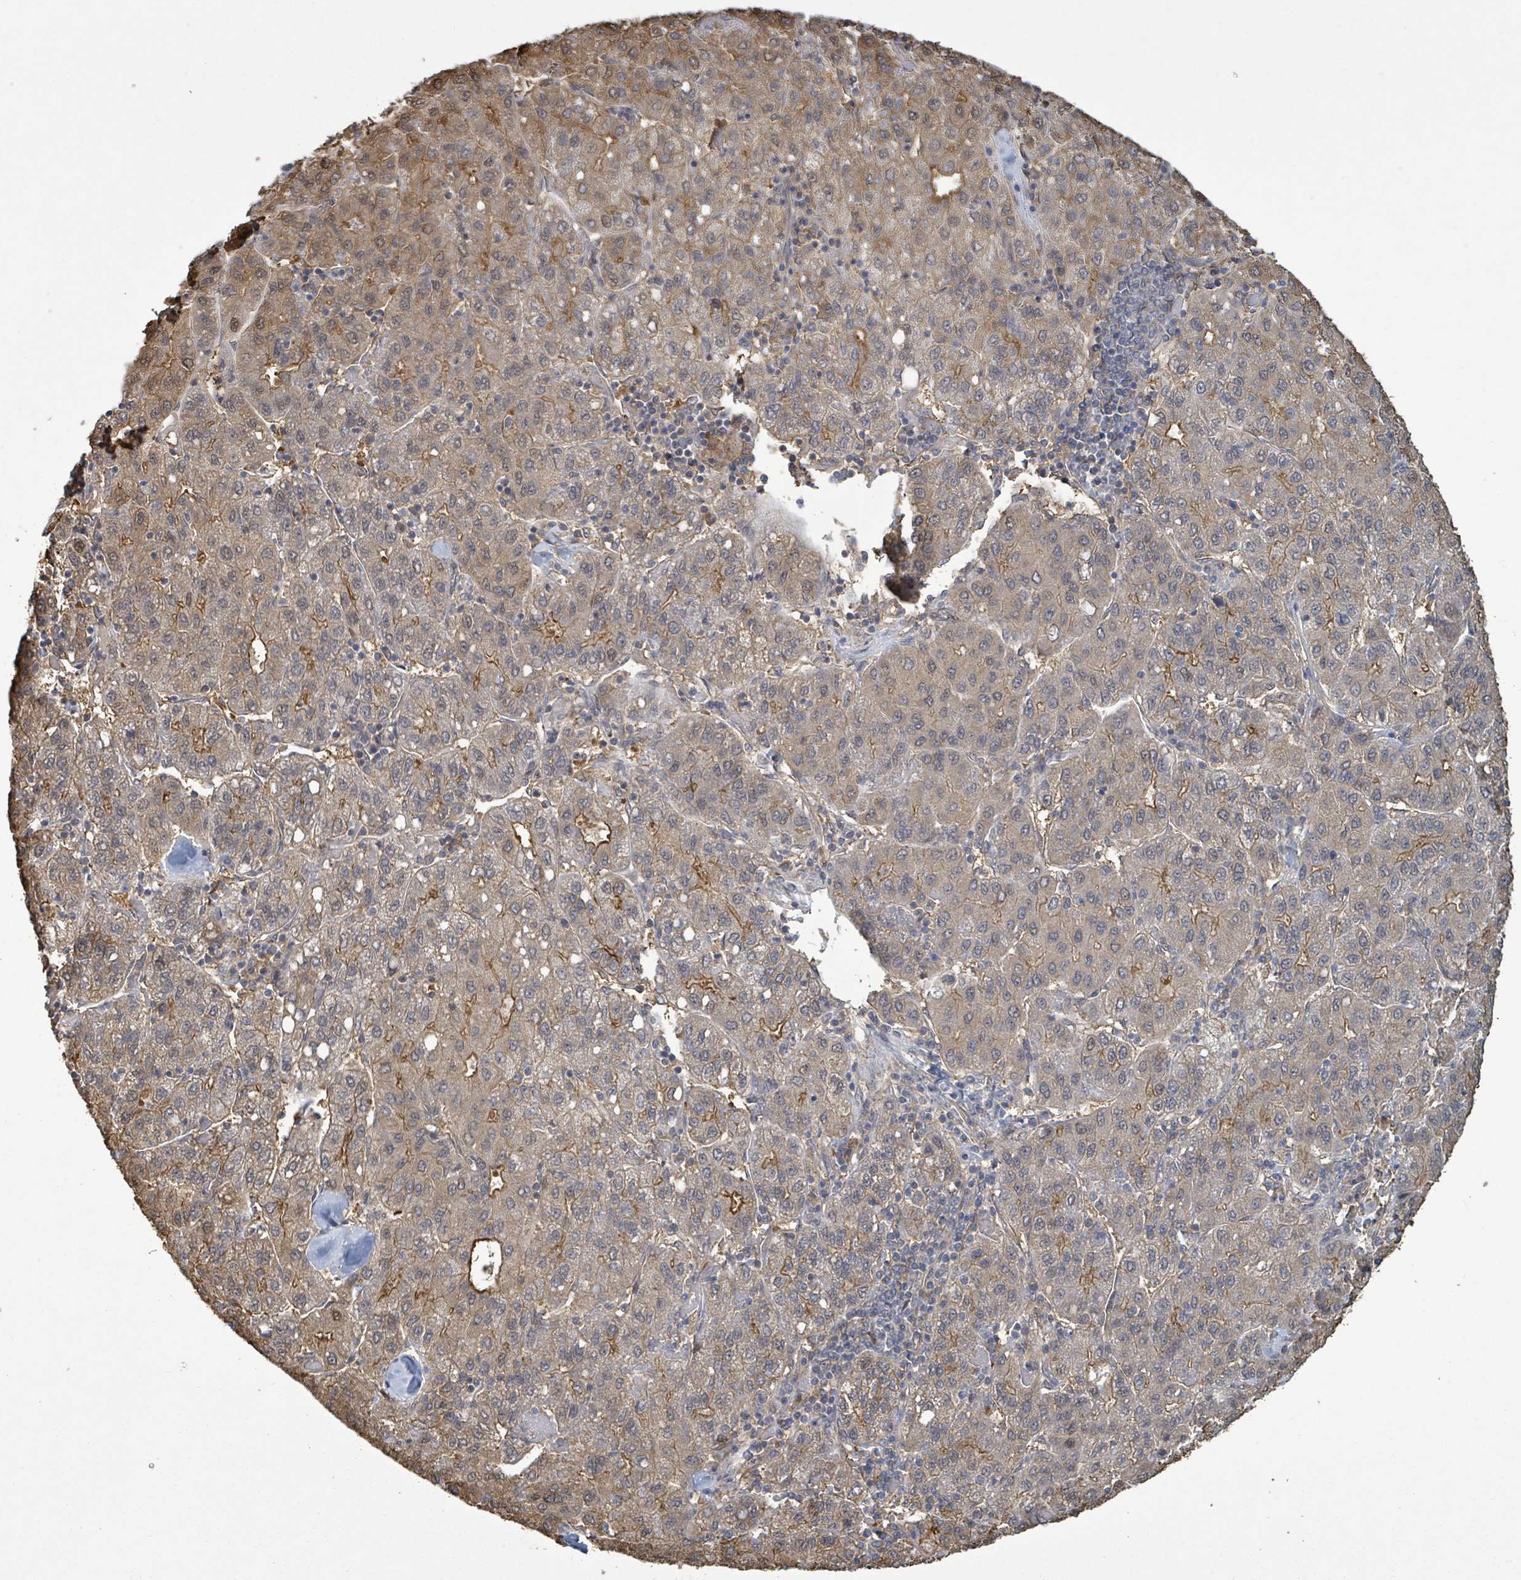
{"staining": {"intensity": "weak", "quantity": "25%-75%", "location": "cytoplasmic/membranous,nuclear"}, "tissue": "liver cancer", "cell_type": "Tumor cells", "image_type": "cancer", "snomed": [{"axis": "morphology", "description": "Carcinoma, Hepatocellular, NOS"}, {"axis": "topography", "description": "Liver"}], "caption": "Protein expression analysis of liver hepatocellular carcinoma reveals weak cytoplasmic/membranous and nuclear expression in about 25%-75% of tumor cells.", "gene": "MAP3K6", "patient": {"sex": "male", "age": 65}}